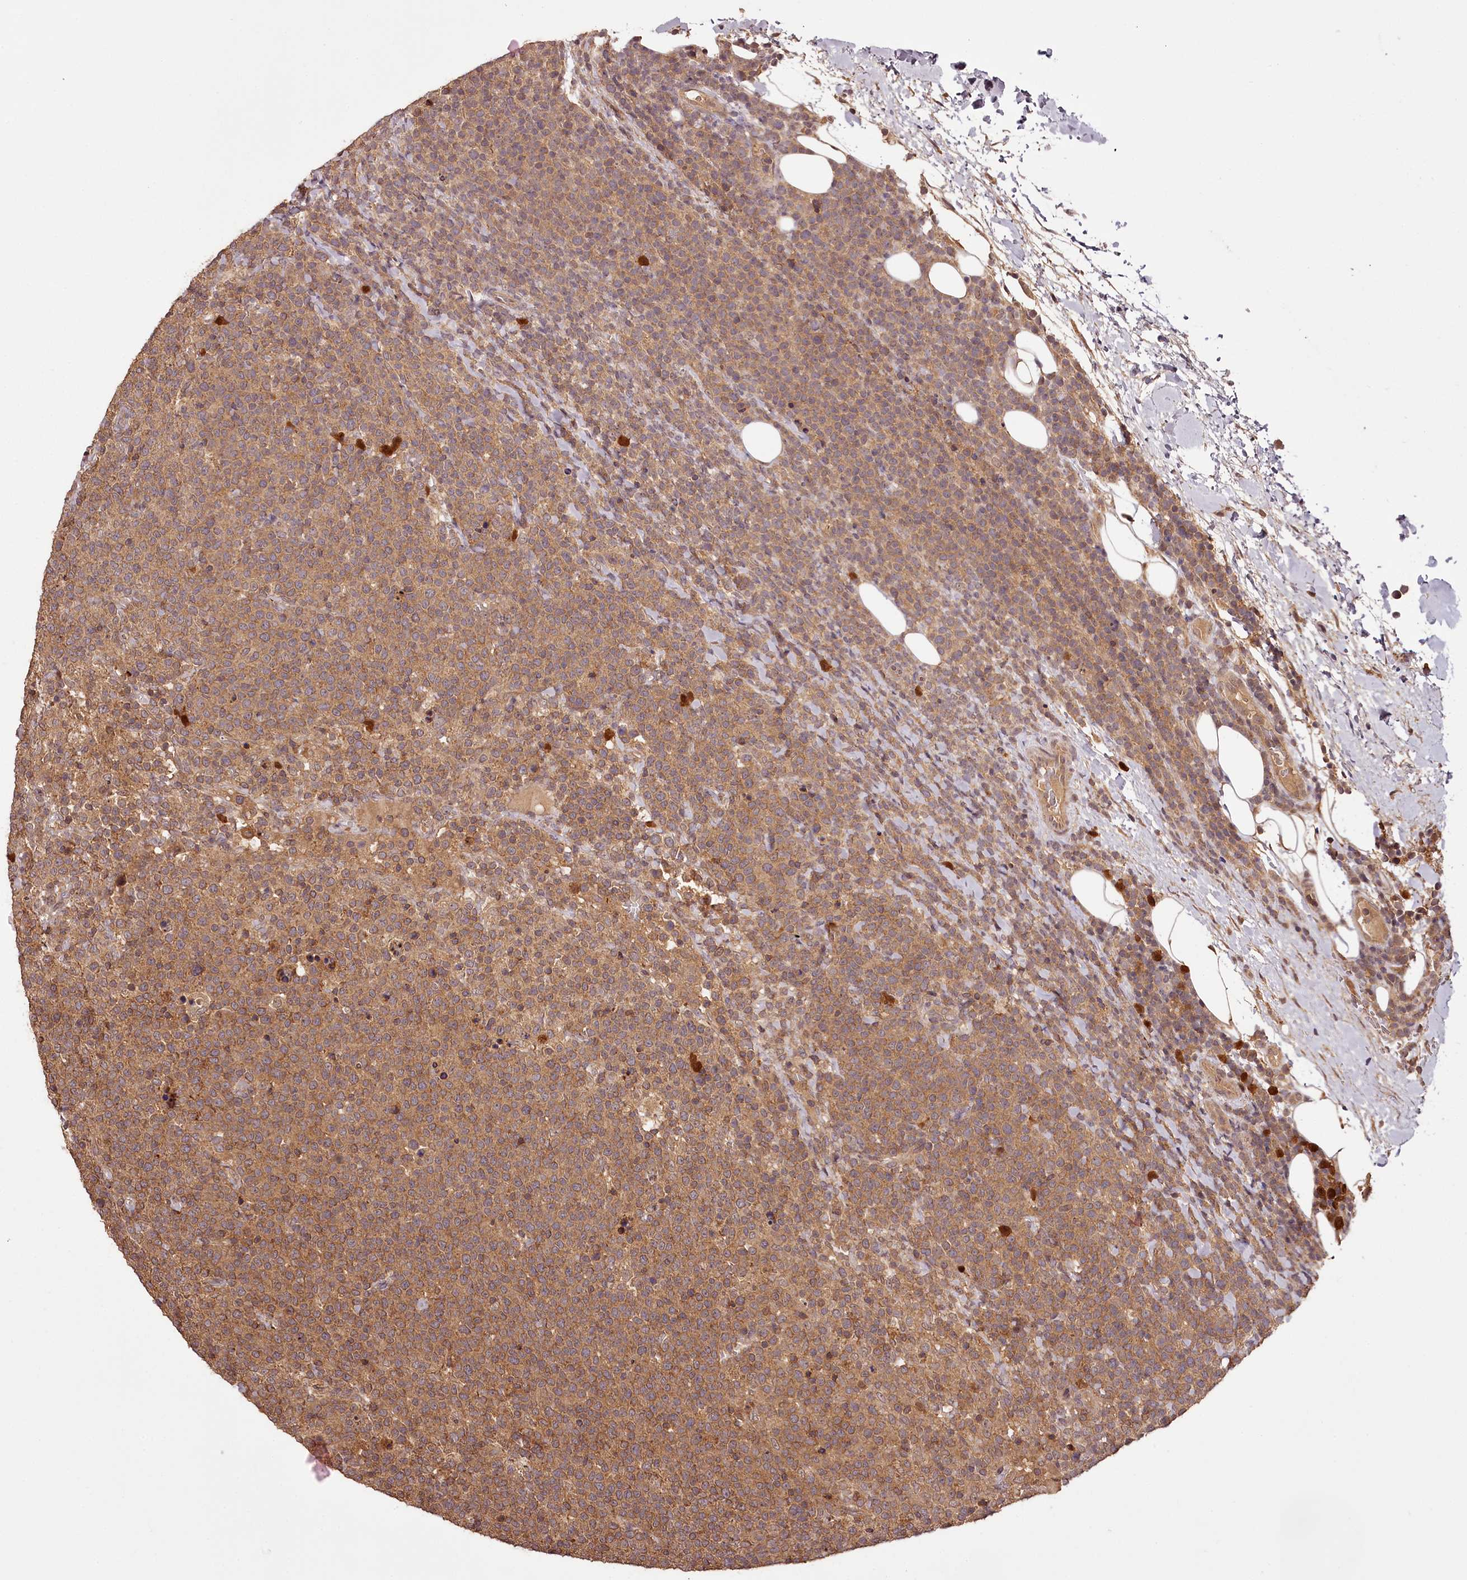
{"staining": {"intensity": "moderate", "quantity": ">75%", "location": "cytoplasmic/membranous"}, "tissue": "lymphoma", "cell_type": "Tumor cells", "image_type": "cancer", "snomed": [{"axis": "morphology", "description": "Malignant lymphoma, non-Hodgkin's type, High grade"}, {"axis": "topography", "description": "Lymph node"}], "caption": "IHC (DAB (3,3'-diaminobenzidine)) staining of human malignant lymphoma, non-Hodgkin's type (high-grade) demonstrates moderate cytoplasmic/membranous protein staining in approximately >75% of tumor cells. The protein is shown in brown color, while the nuclei are stained blue.", "gene": "TTC12", "patient": {"sex": "male", "age": 61}}